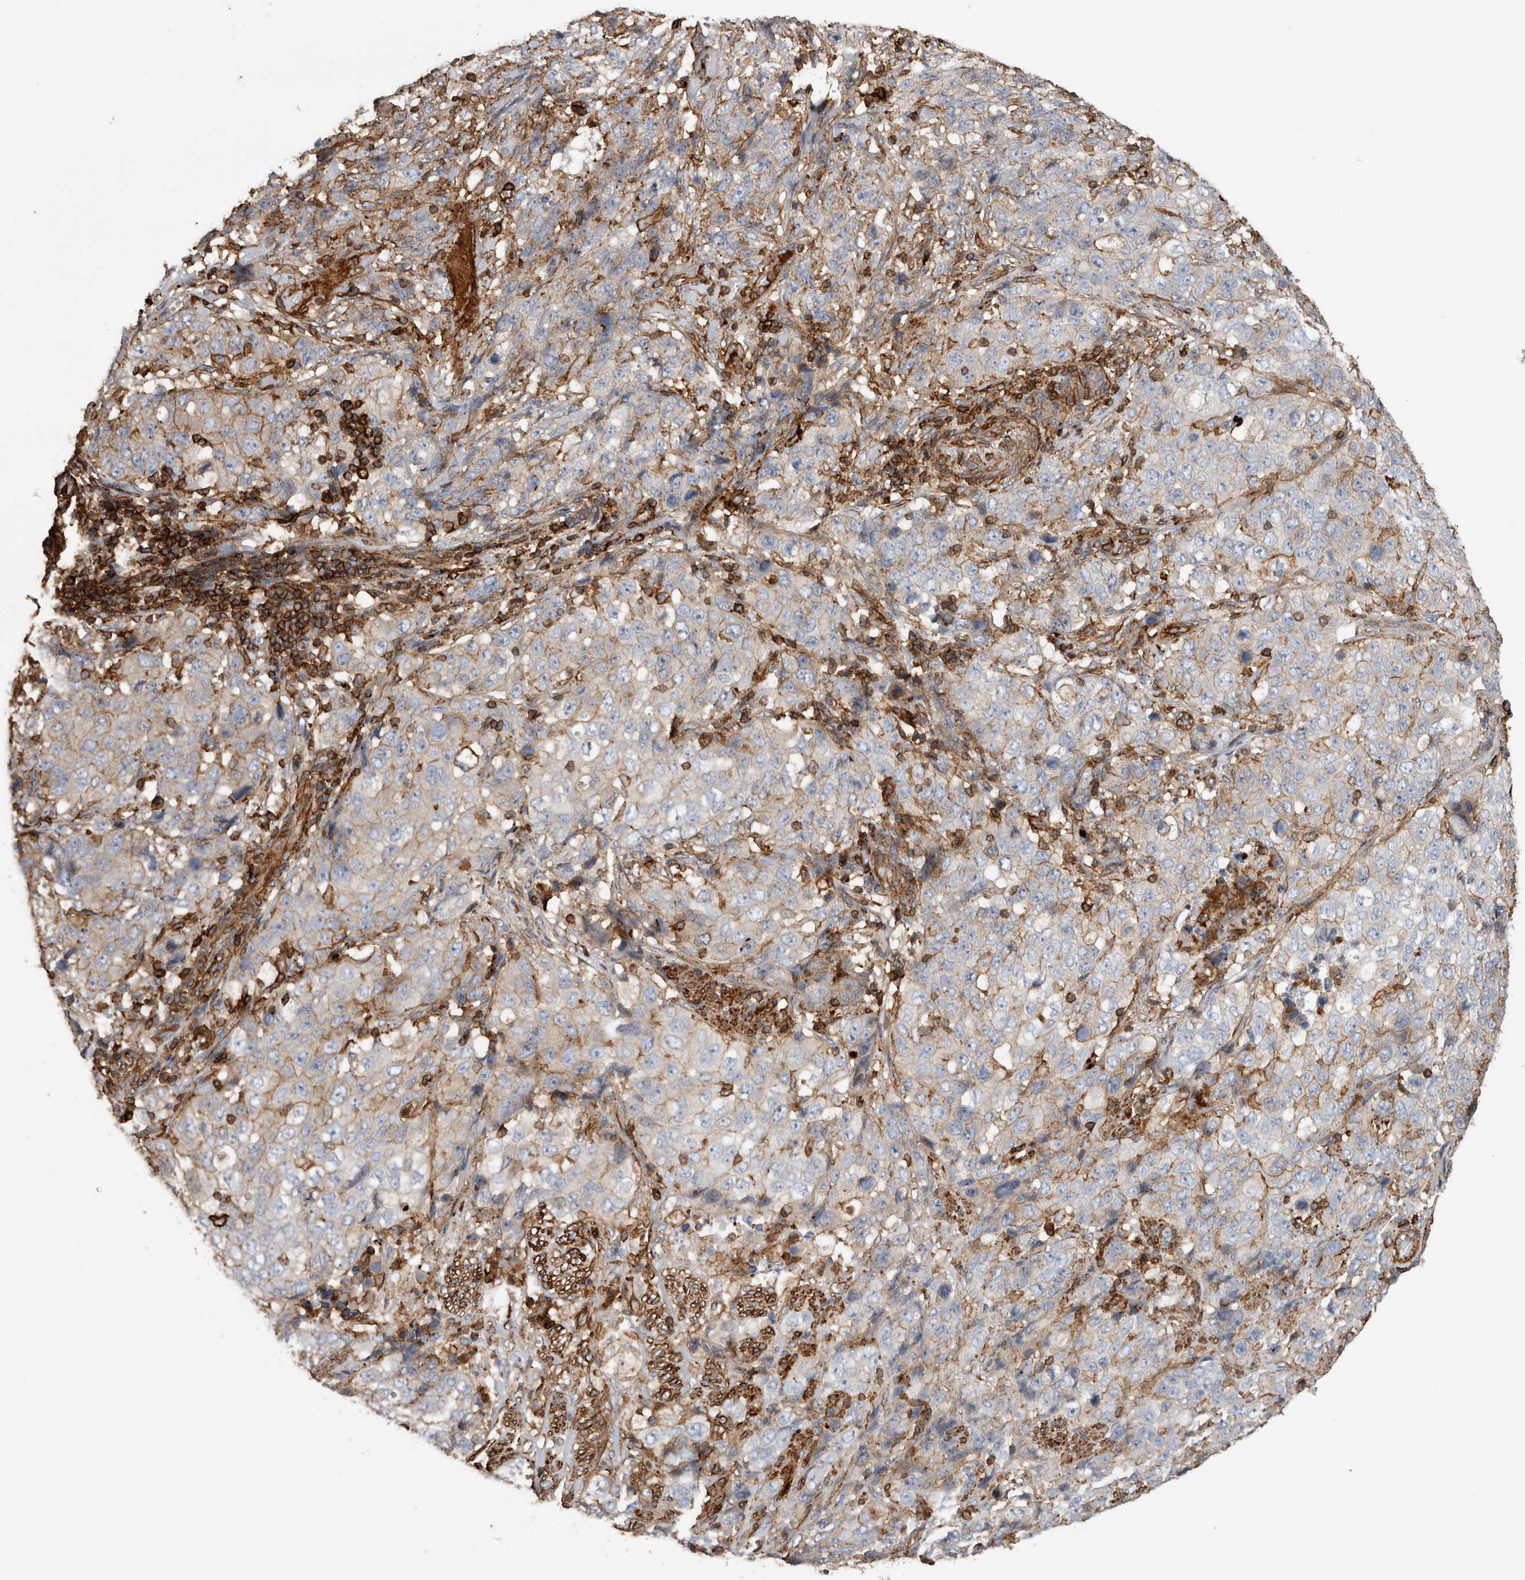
{"staining": {"intensity": "moderate", "quantity": "<25%", "location": "cytoplasmic/membranous"}, "tissue": "stomach cancer", "cell_type": "Tumor cells", "image_type": "cancer", "snomed": [{"axis": "morphology", "description": "Adenocarcinoma, NOS"}, {"axis": "topography", "description": "Stomach"}], "caption": "Stomach cancer (adenocarcinoma) was stained to show a protein in brown. There is low levels of moderate cytoplasmic/membranous positivity in about <25% of tumor cells.", "gene": "GPER1", "patient": {"sex": "male", "age": 48}}